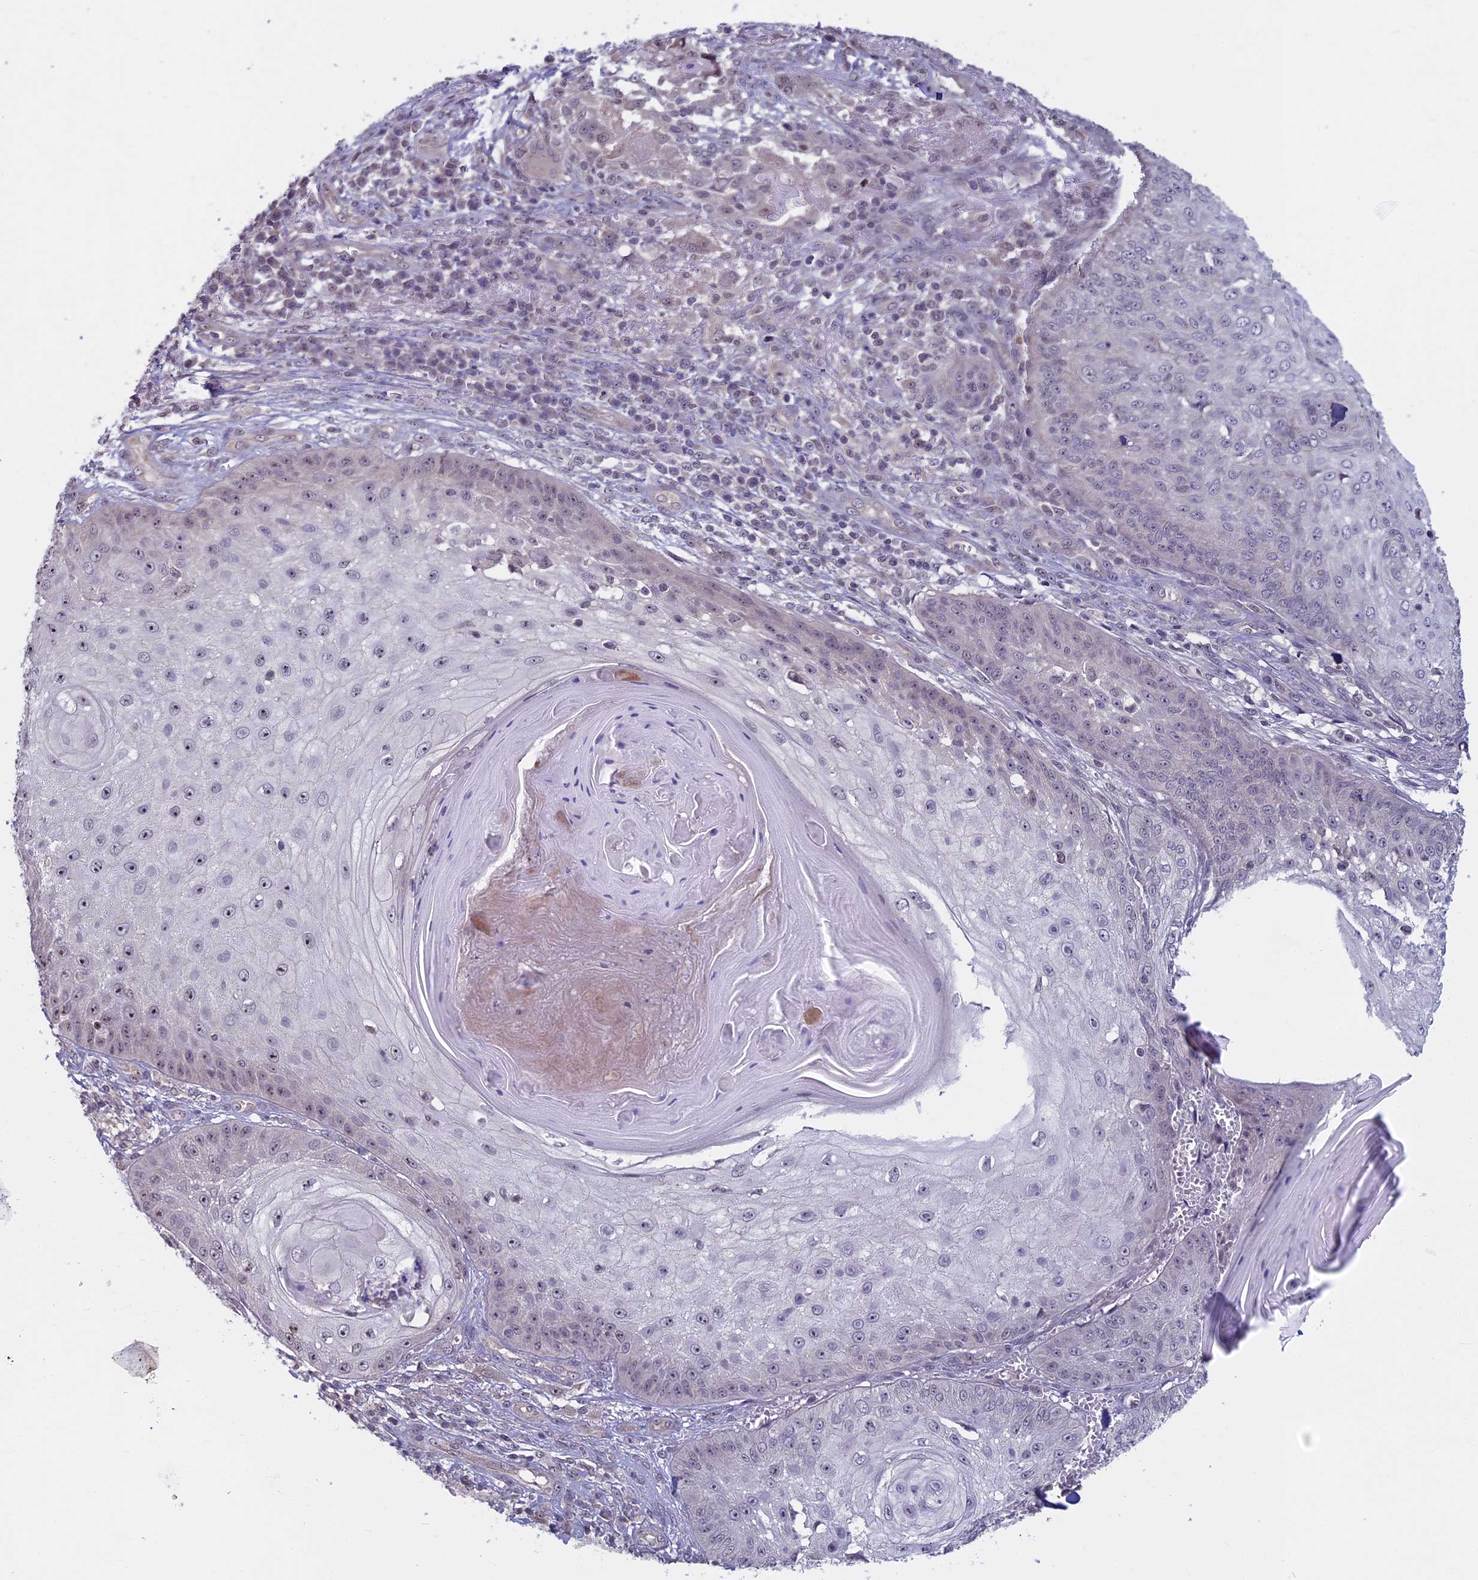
{"staining": {"intensity": "weak", "quantity": "<25%", "location": "nuclear"}, "tissue": "skin cancer", "cell_type": "Tumor cells", "image_type": "cancer", "snomed": [{"axis": "morphology", "description": "Squamous cell carcinoma, NOS"}, {"axis": "topography", "description": "Skin"}], "caption": "There is no significant positivity in tumor cells of skin cancer (squamous cell carcinoma).", "gene": "SPIRE1", "patient": {"sex": "male", "age": 70}}